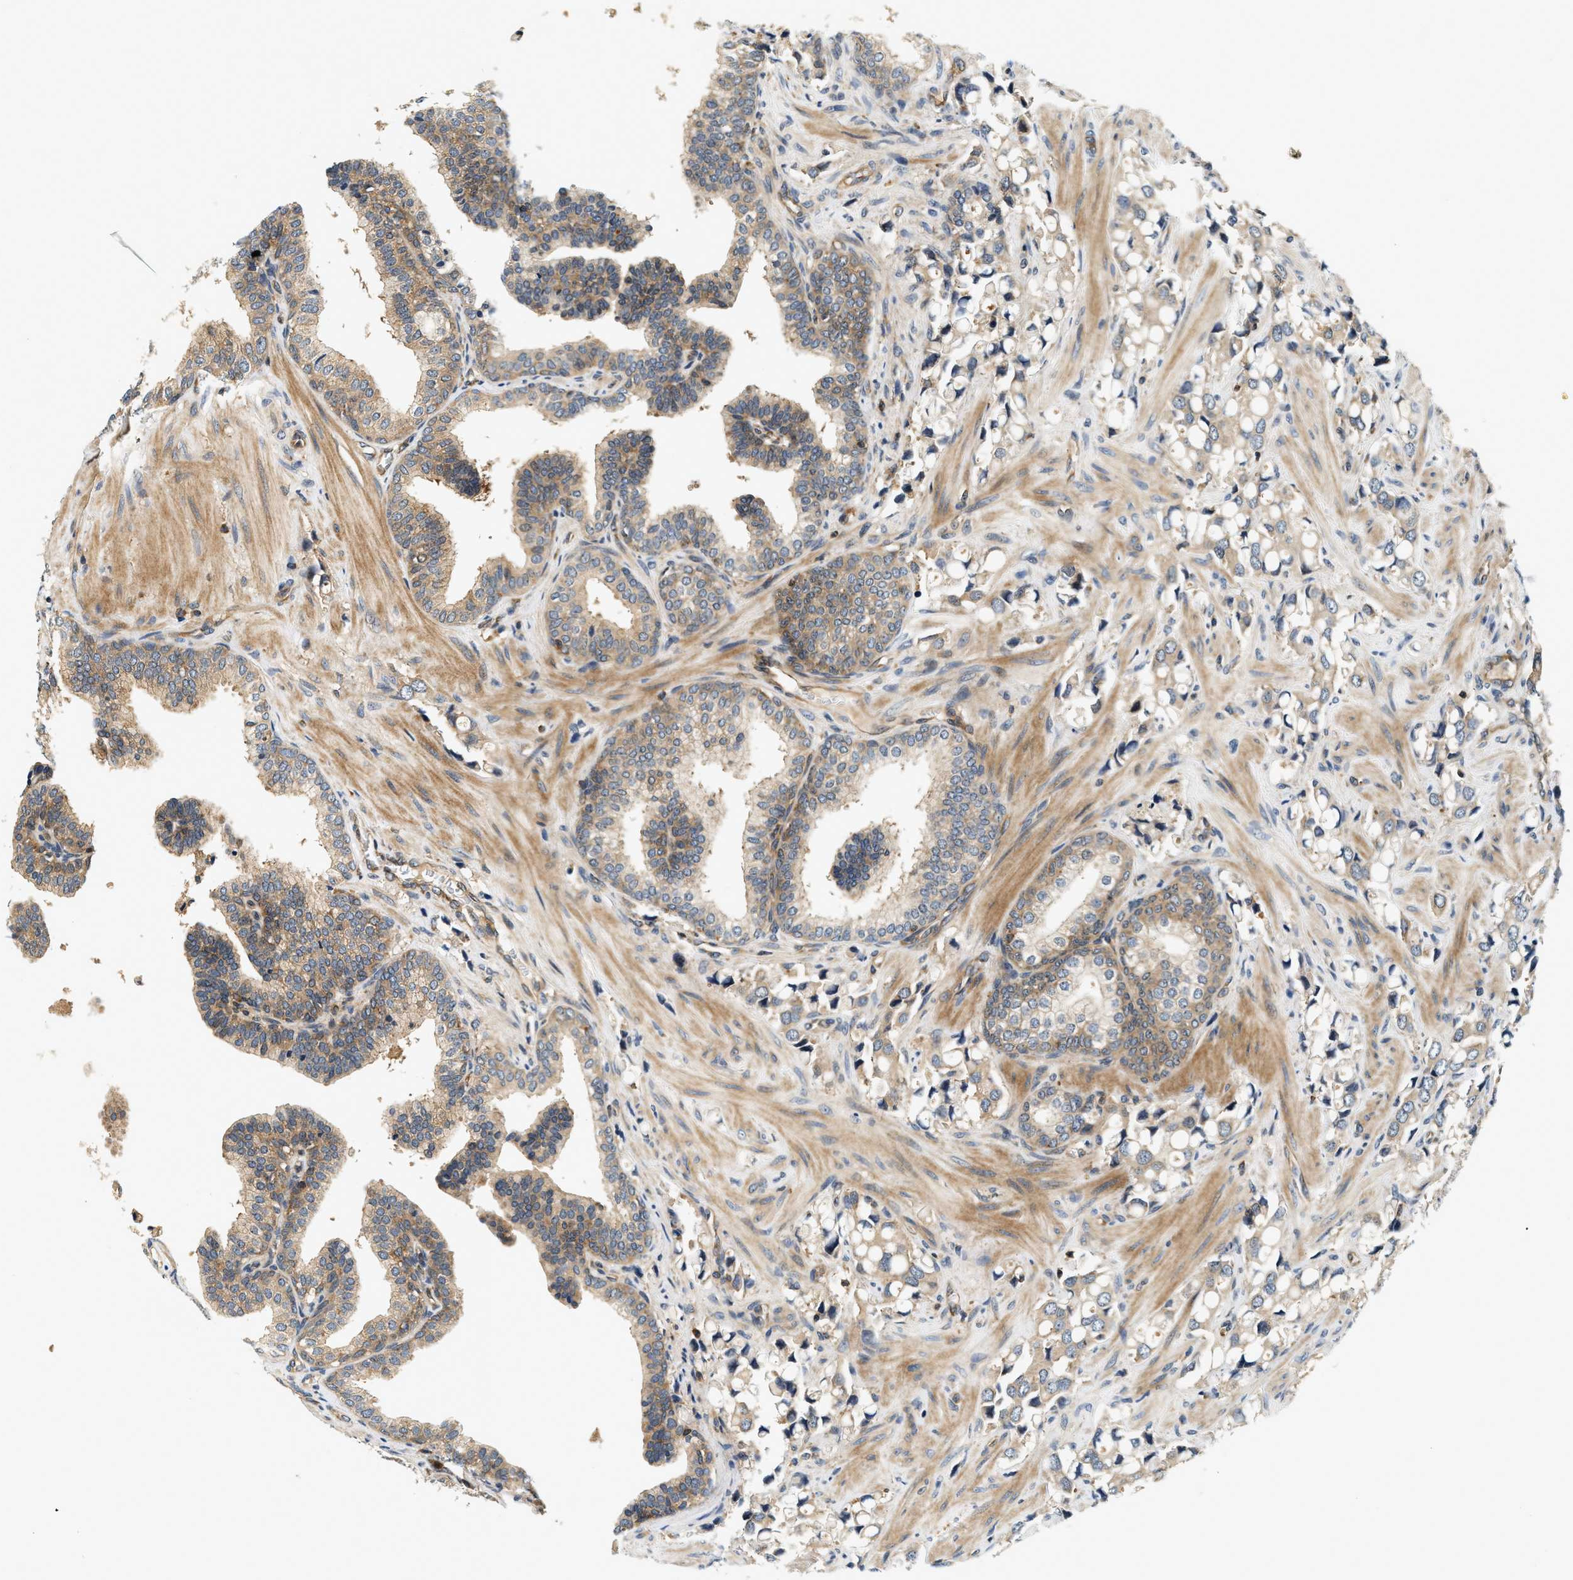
{"staining": {"intensity": "weak", "quantity": "<25%", "location": "cytoplasmic/membranous"}, "tissue": "prostate cancer", "cell_type": "Tumor cells", "image_type": "cancer", "snomed": [{"axis": "morphology", "description": "Adenocarcinoma, High grade"}, {"axis": "topography", "description": "Prostate"}], "caption": "Prostate cancer stained for a protein using immunohistochemistry (IHC) demonstrates no staining tumor cells.", "gene": "SAMD9", "patient": {"sex": "male", "age": 52}}